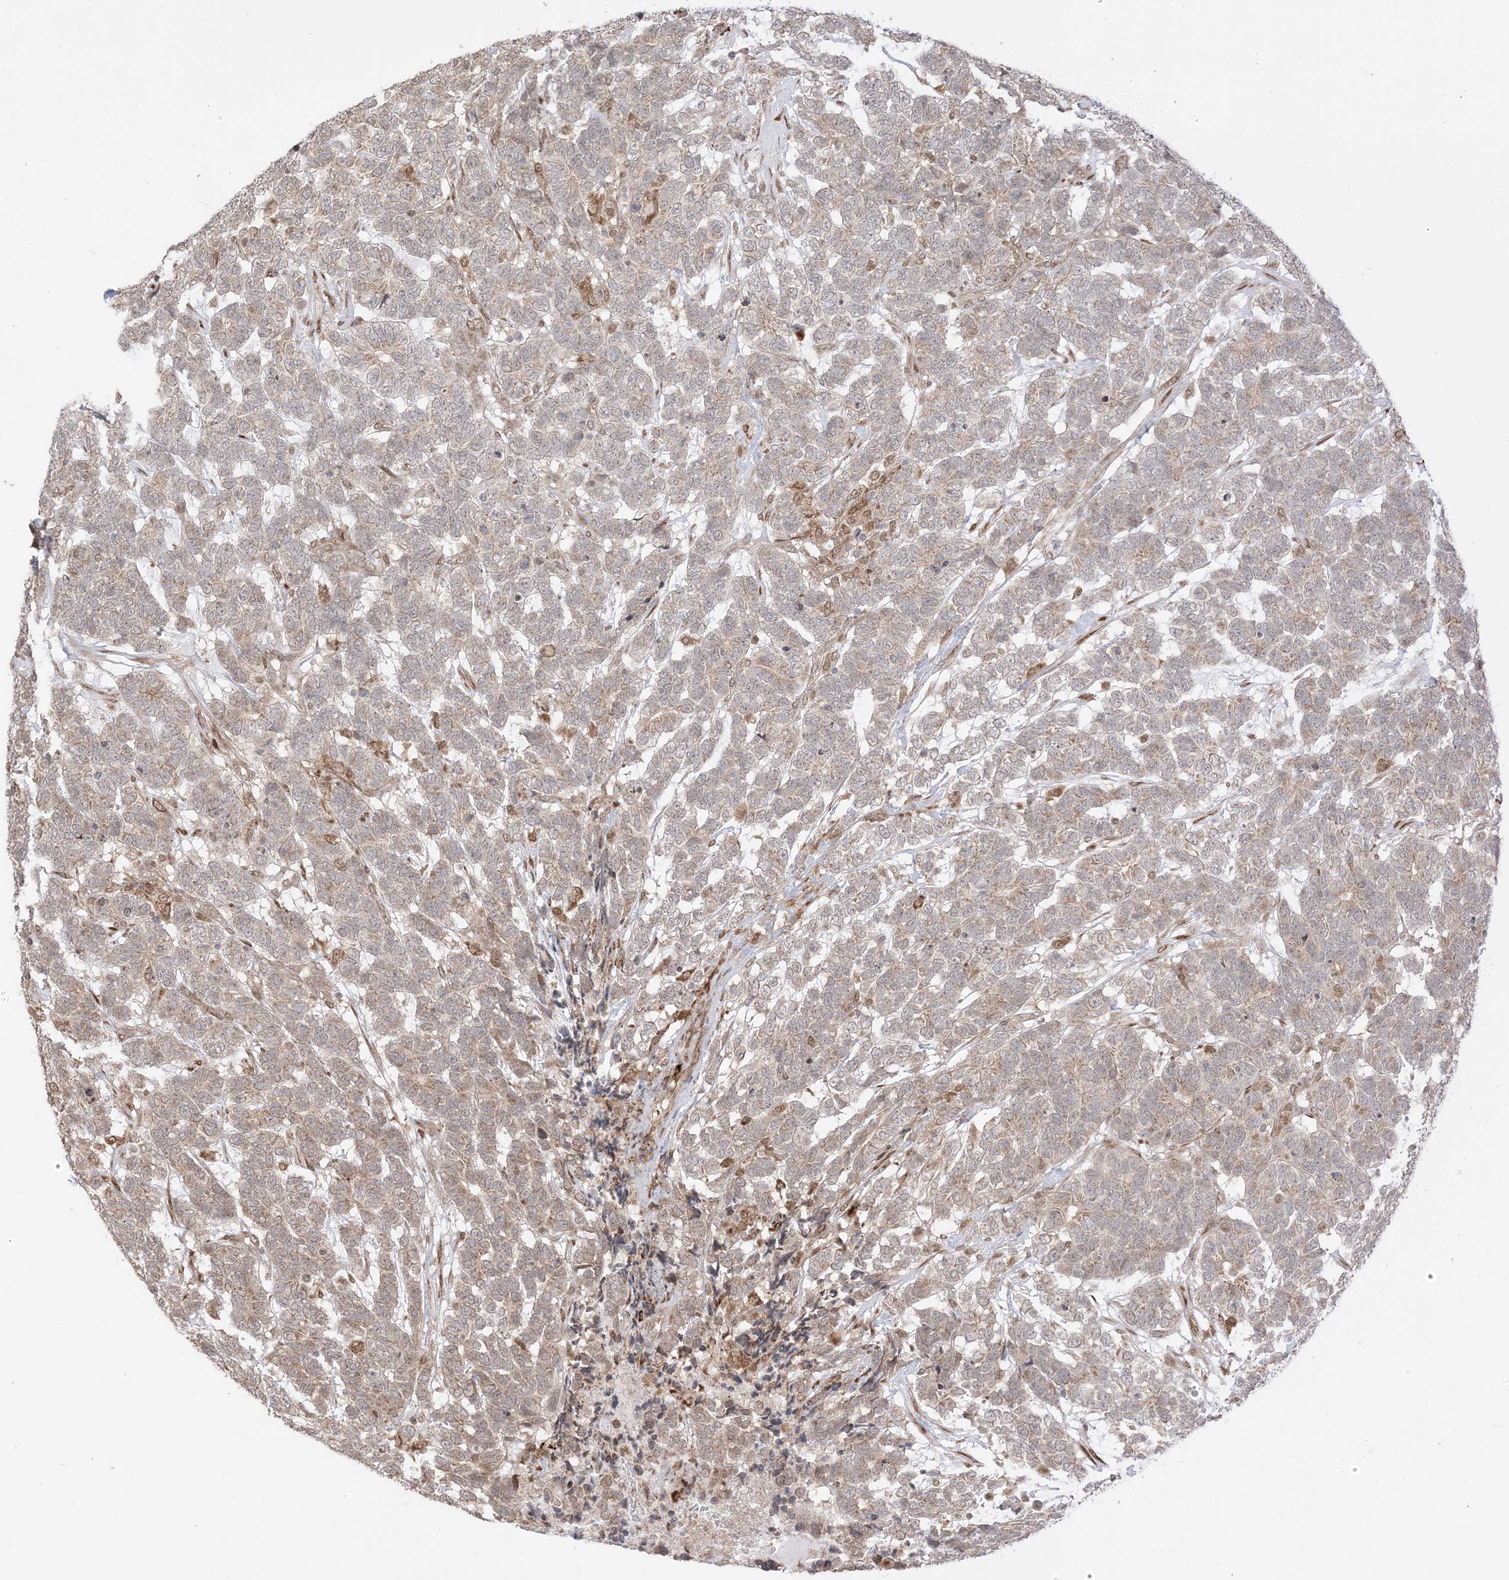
{"staining": {"intensity": "weak", "quantity": "25%-75%", "location": "cytoplasmic/membranous,nuclear"}, "tissue": "testis cancer", "cell_type": "Tumor cells", "image_type": "cancer", "snomed": [{"axis": "morphology", "description": "Carcinoma, Embryonal, NOS"}, {"axis": "topography", "description": "Testis"}], "caption": "An immunohistochemistry micrograph of neoplastic tissue is shown. Protein staining in brown labels weak cytoplasmic/membranous and nuclear positivity in embryonal carcinoma (testis) within tumor cells.", "gene": "UBE2E2", "patient": {"sex": "male", "age": 26}}